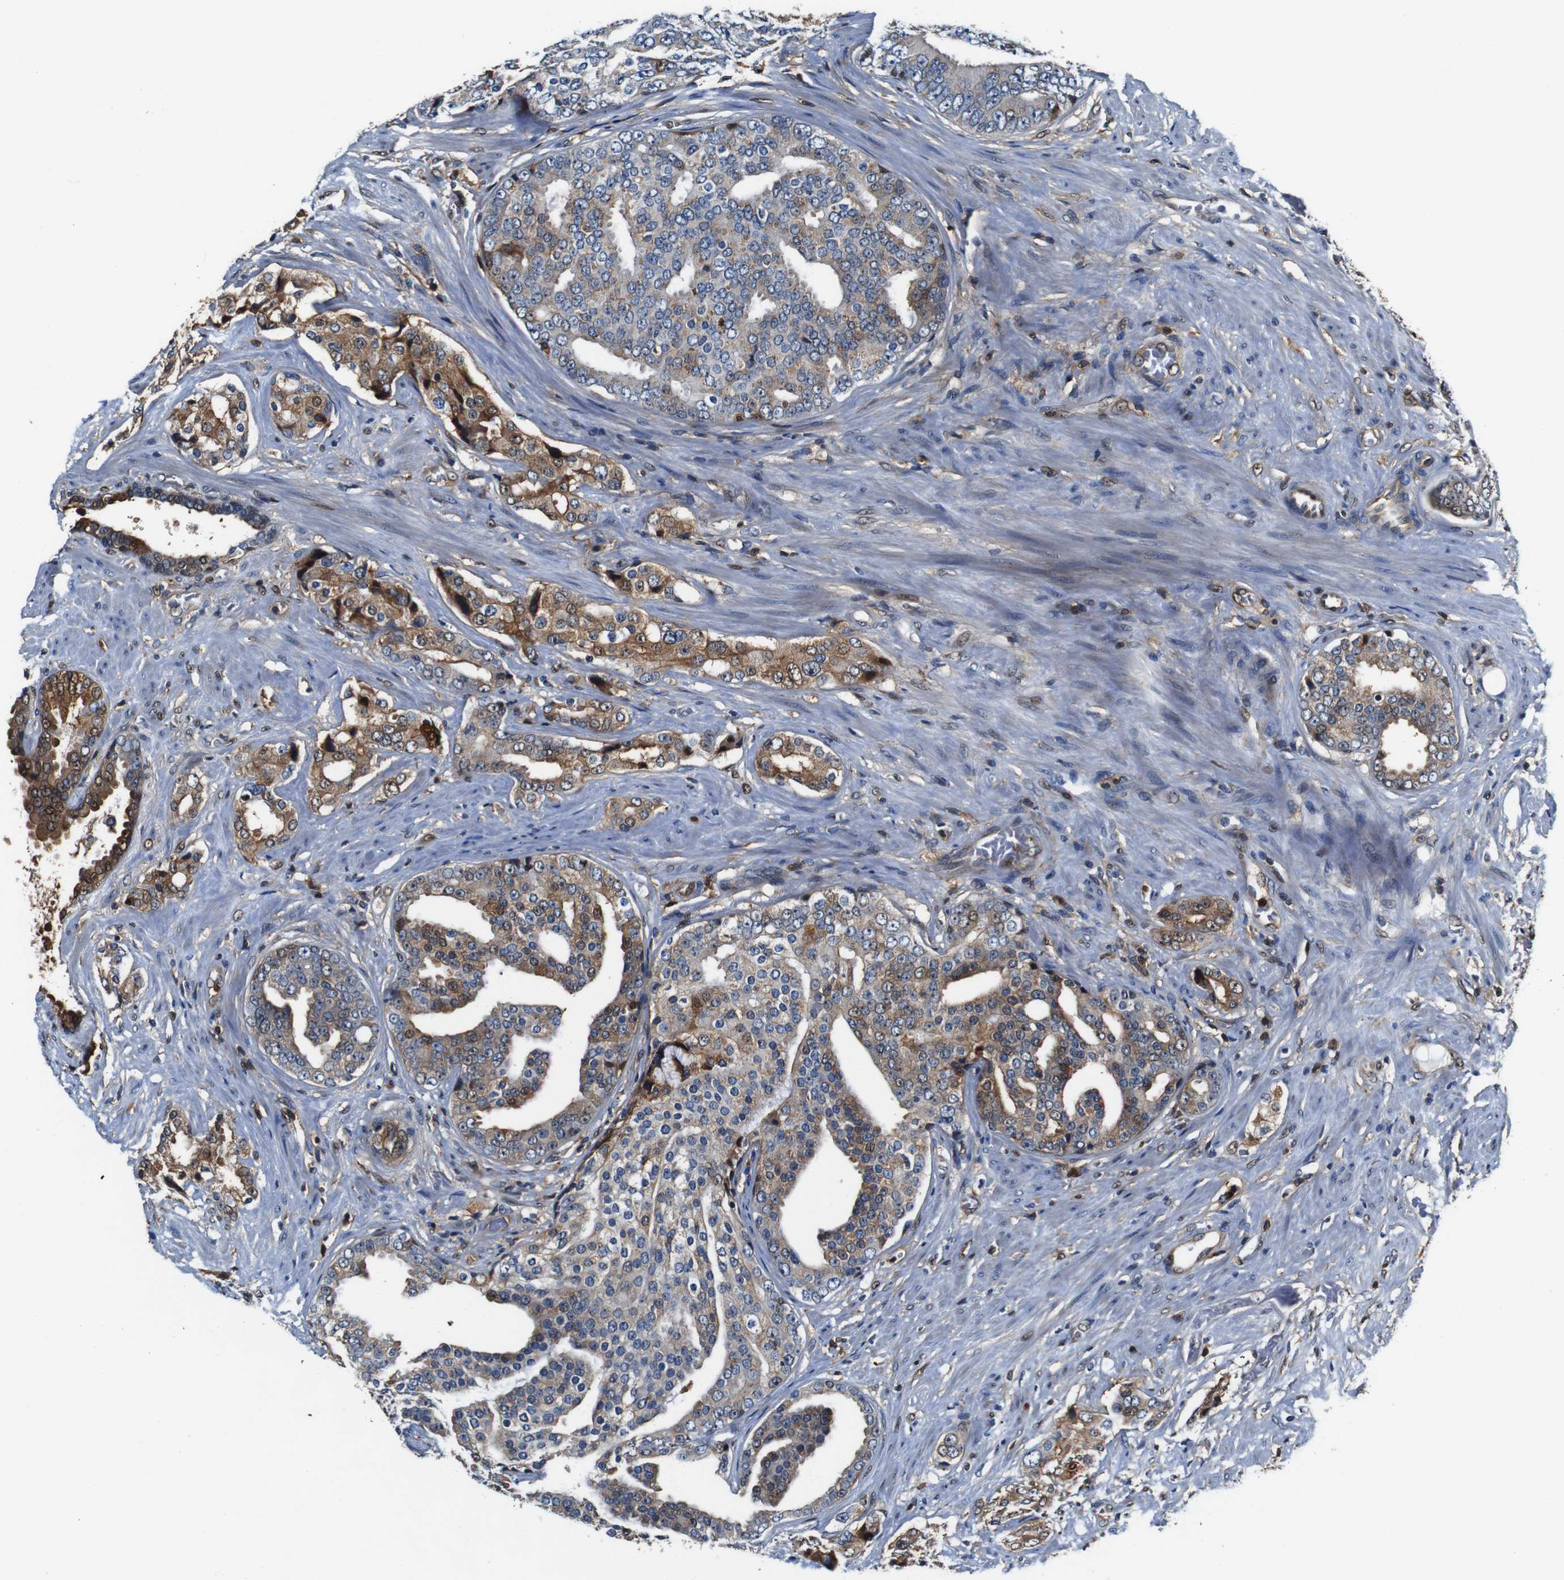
{"staining": {"intensity": "moderate", "quantity": "25%-75%", "location": "cytoplasmic/membranous"}, "tissue": "prostate cancer", "cell_type": "Tumor cells", "image_type": "cancer", "snomed": [{"axis": "morphology", "description": "Adenocarcinoma, High grade"}, {"axis": "topography", "description": "Prostate"}], "caption": "Tumor cells exhibit moderate cytoplasmic/membranous staining in about 25%-75% of cells in prostate high-grade adenocarcinoma.", "gene": "ANXA1", "patient": {"sex": "male", "age": 71}}